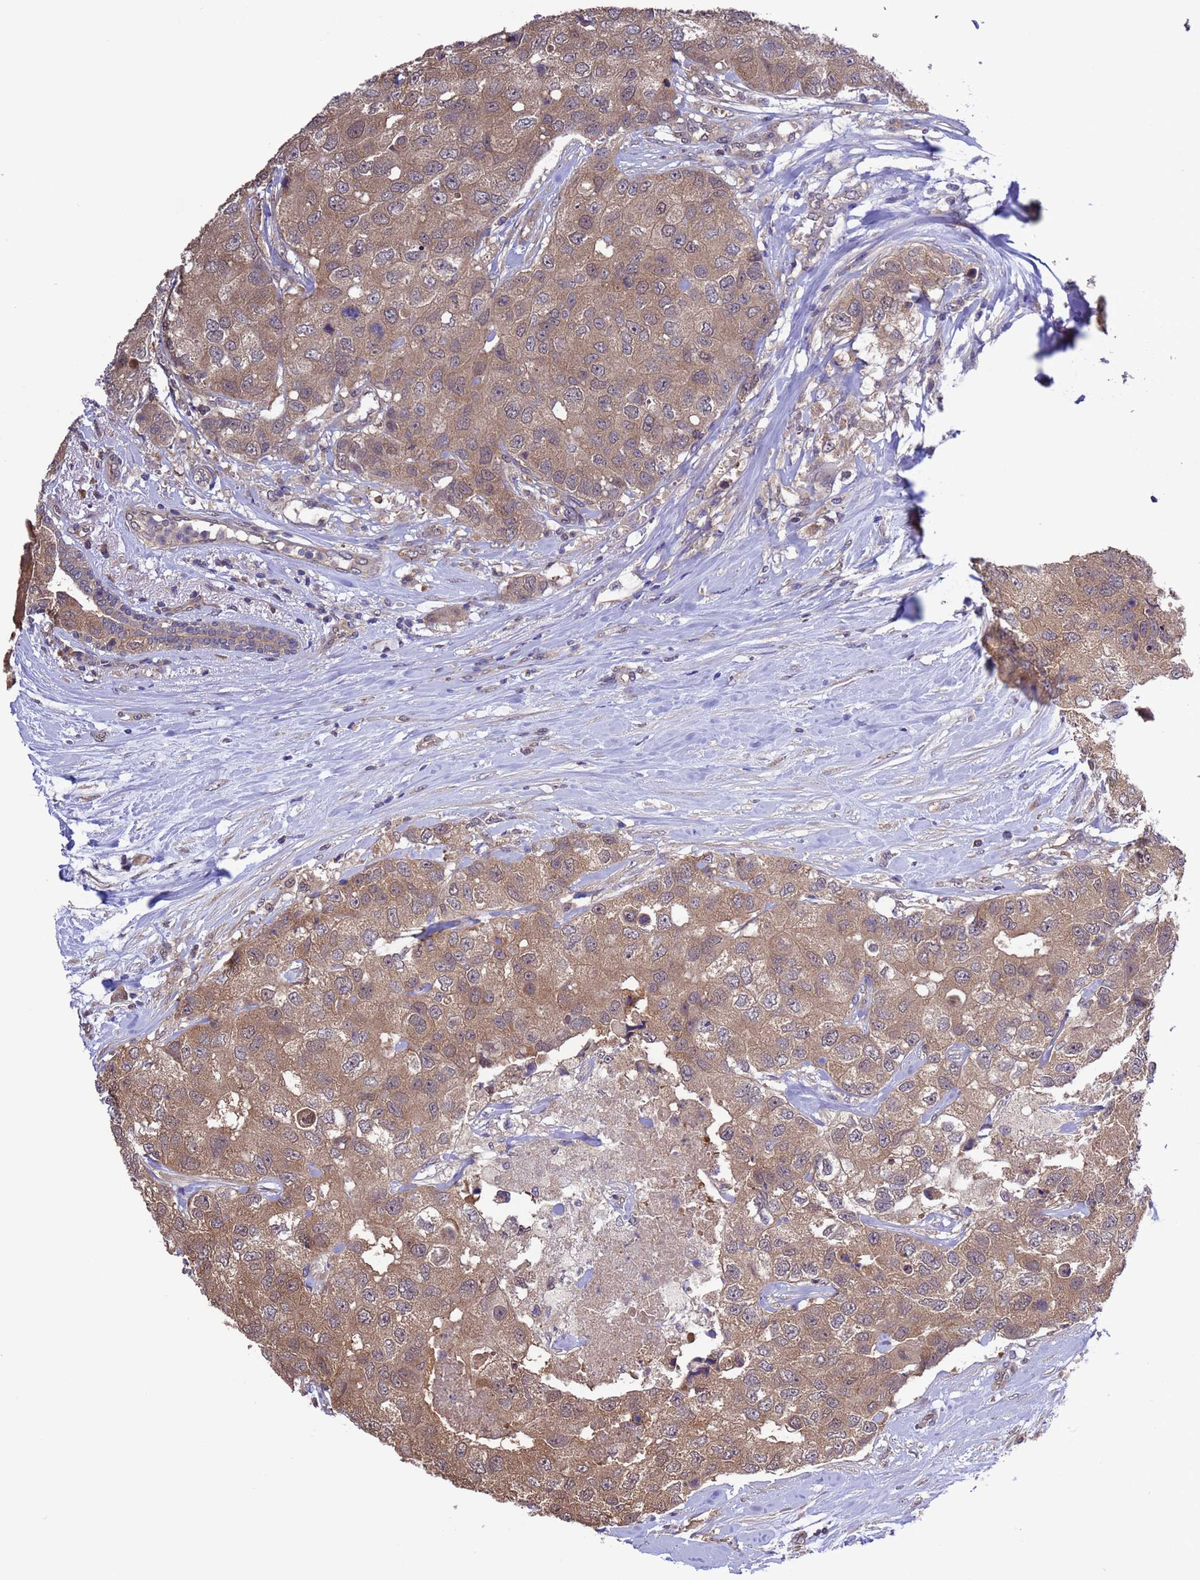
{"staining": {"intensity": "moderate", "quantity": ">75%", "location": "cytoplasmic/membranous"}, "tissue": "breast cancer", "cell_type": "Tumor cells", "image_type": "cancer", "snomed": [{"axis": "morphology", "description": "Duct carcinoma"}, {"axis": "topography", "description": "Breast"}], "caption": "Protein expression analysis of human breast cancer reveals moderate cytoplasmic/membranous staining in about >75% of tumor cells. The staining was performed using DAB (3,3'-diaminobenzidine), with brown indicating positive protein expression. Nuclei are stained blue with hematoxylin.", "gene": "ZFP69B", "patient": {"sex": "female", "age": 62}}